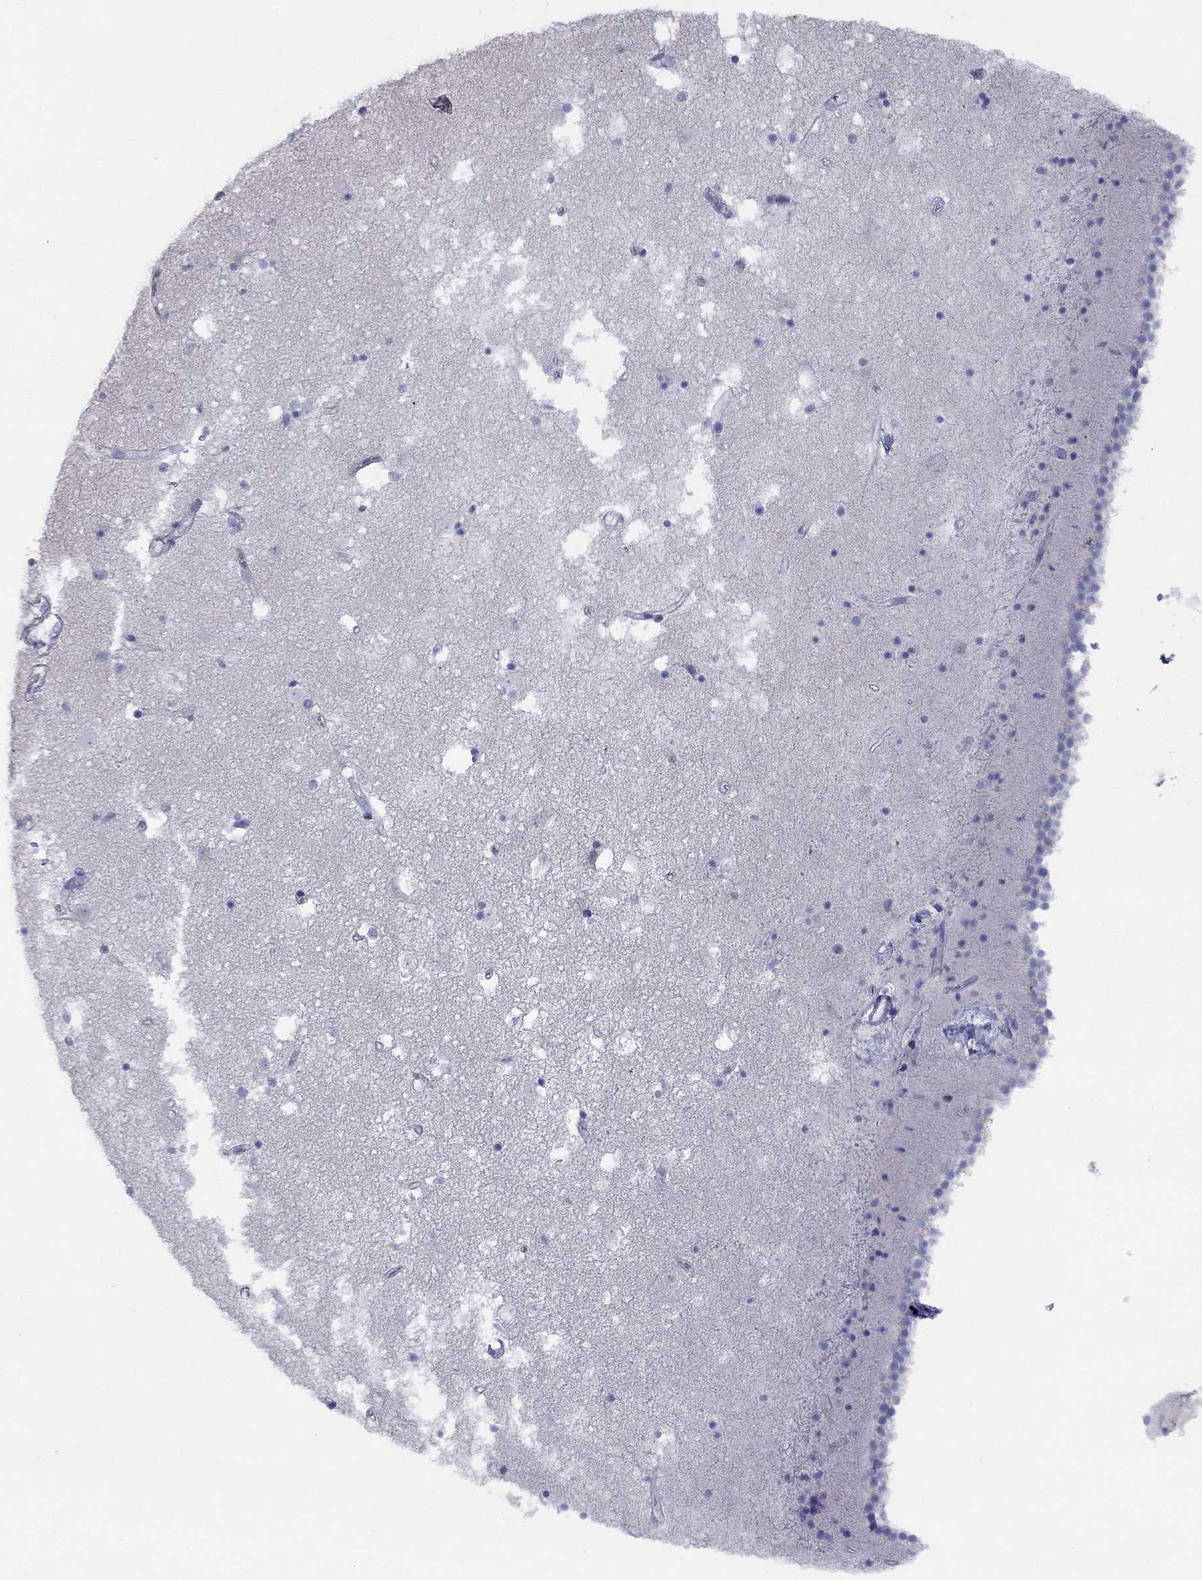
{"staining": {"intensity": "negative", "quantity": "none", "location": "none"}, "tissue": "caudate", "cell_type": "Glial cells", "image_type": "normal", "snomed": [{"axis": "morphology", "description": "Normal tissue, NOS"}, {"axis": "topography", "description": "Lateral ventricle wall"}], "caption": "The micrograph shows no staining of glial cells in benign caudate.", "gene": "ACTL7B", "patient": {"sex": "female", "age": 71}}